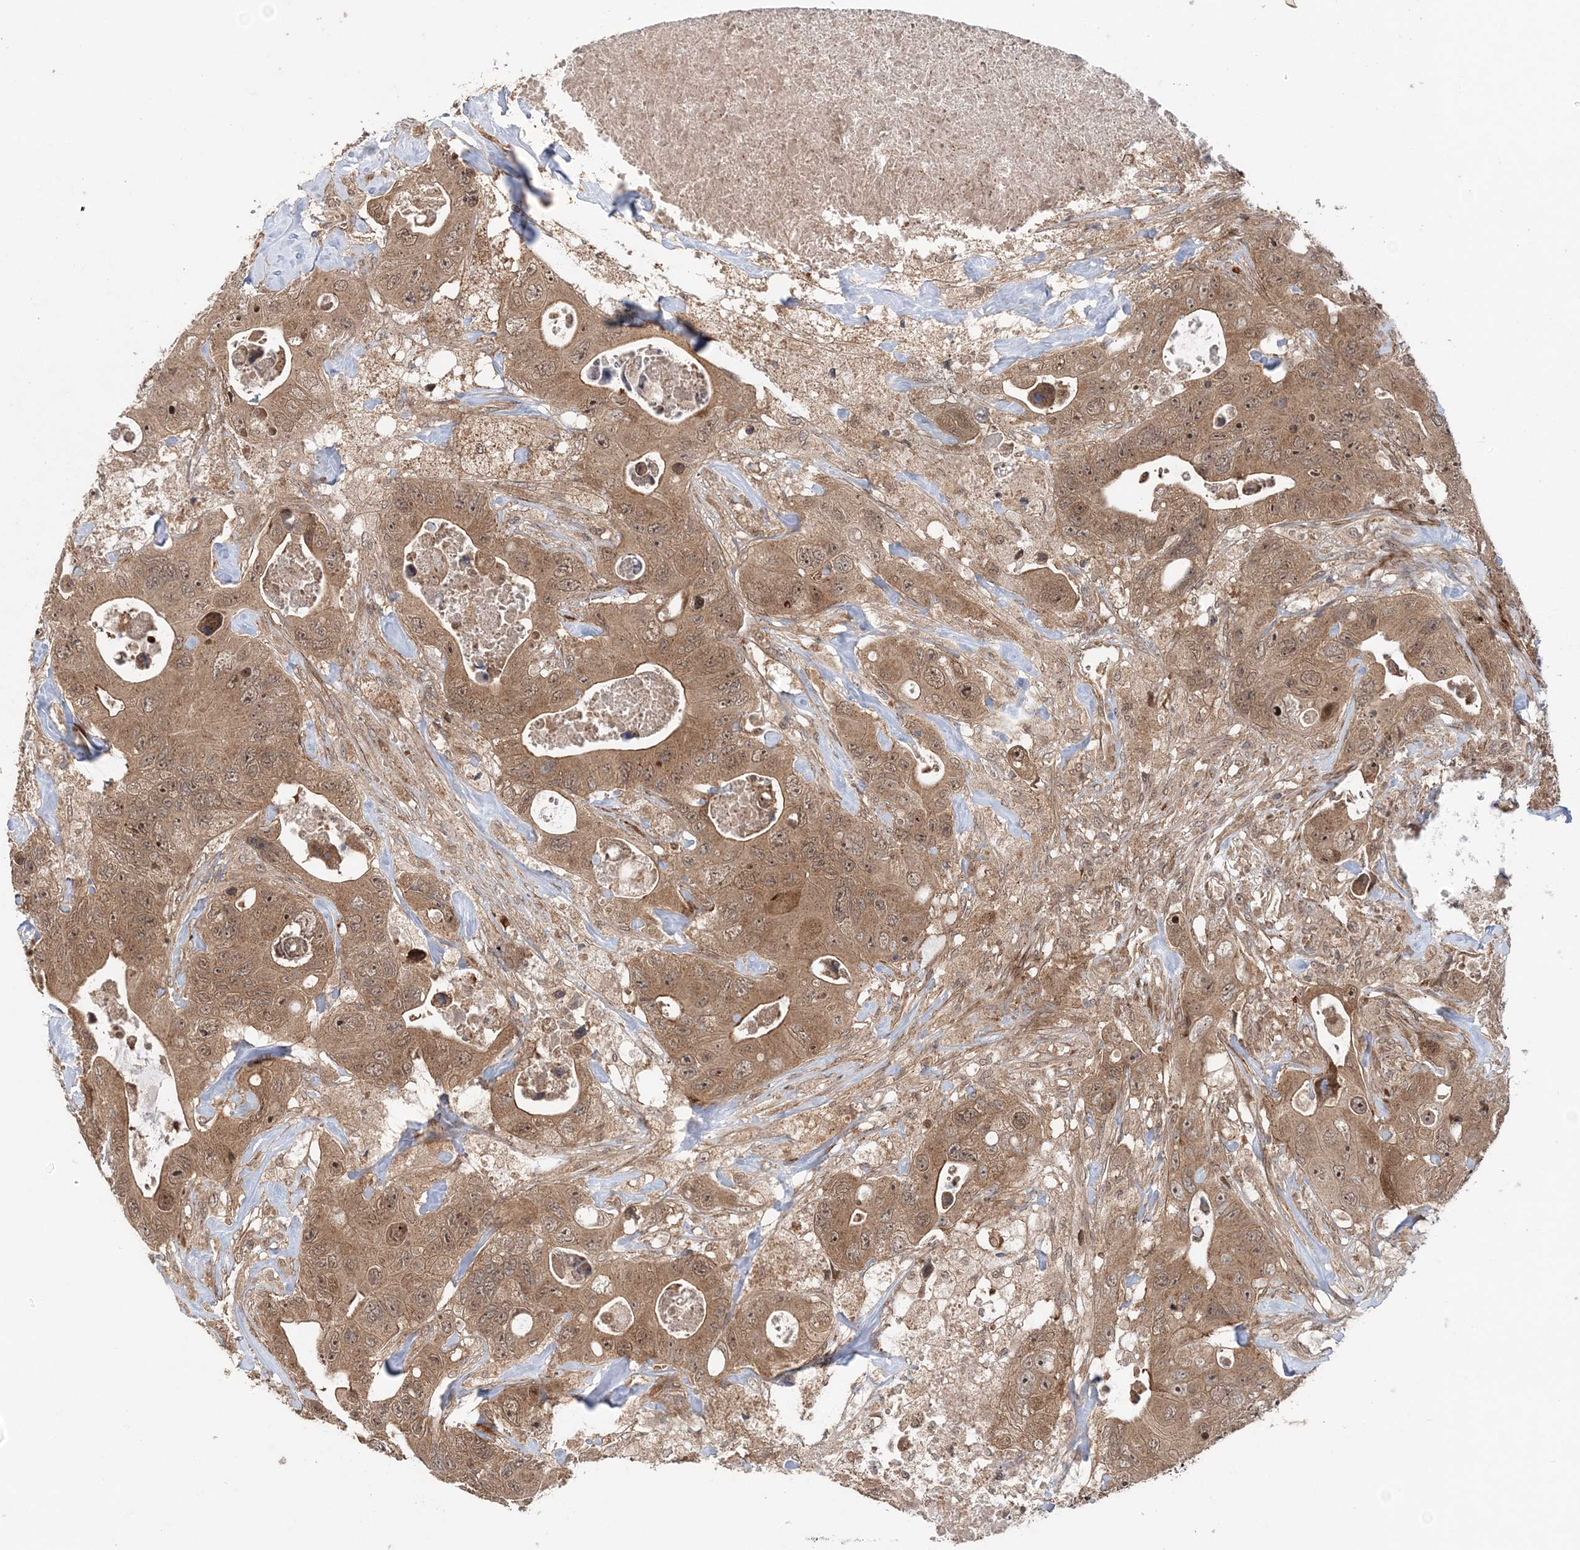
{"staining": {"intensity": "moderate", "quantity": ">75%", "location": "cytoplasmic/membranous,nuclear"}, "tissue": "colorectal cancer", "cell_type": "Tumor cells", "image_type": "cancer", "snomed": [{"axis": "morphology", "description": "Adenocarcinoma, NOS"}, {"axis": "topography", "description": "Colon"}], "caption": "A micrograph of human adenocarcinoma (colorectal) stained for a protein demonstrates moderate cytoplasmic/membranous and nuclear brown staining in tumor cells.", "gene": "UBTD2", "patient": {"sex": "female", "age": 46}}